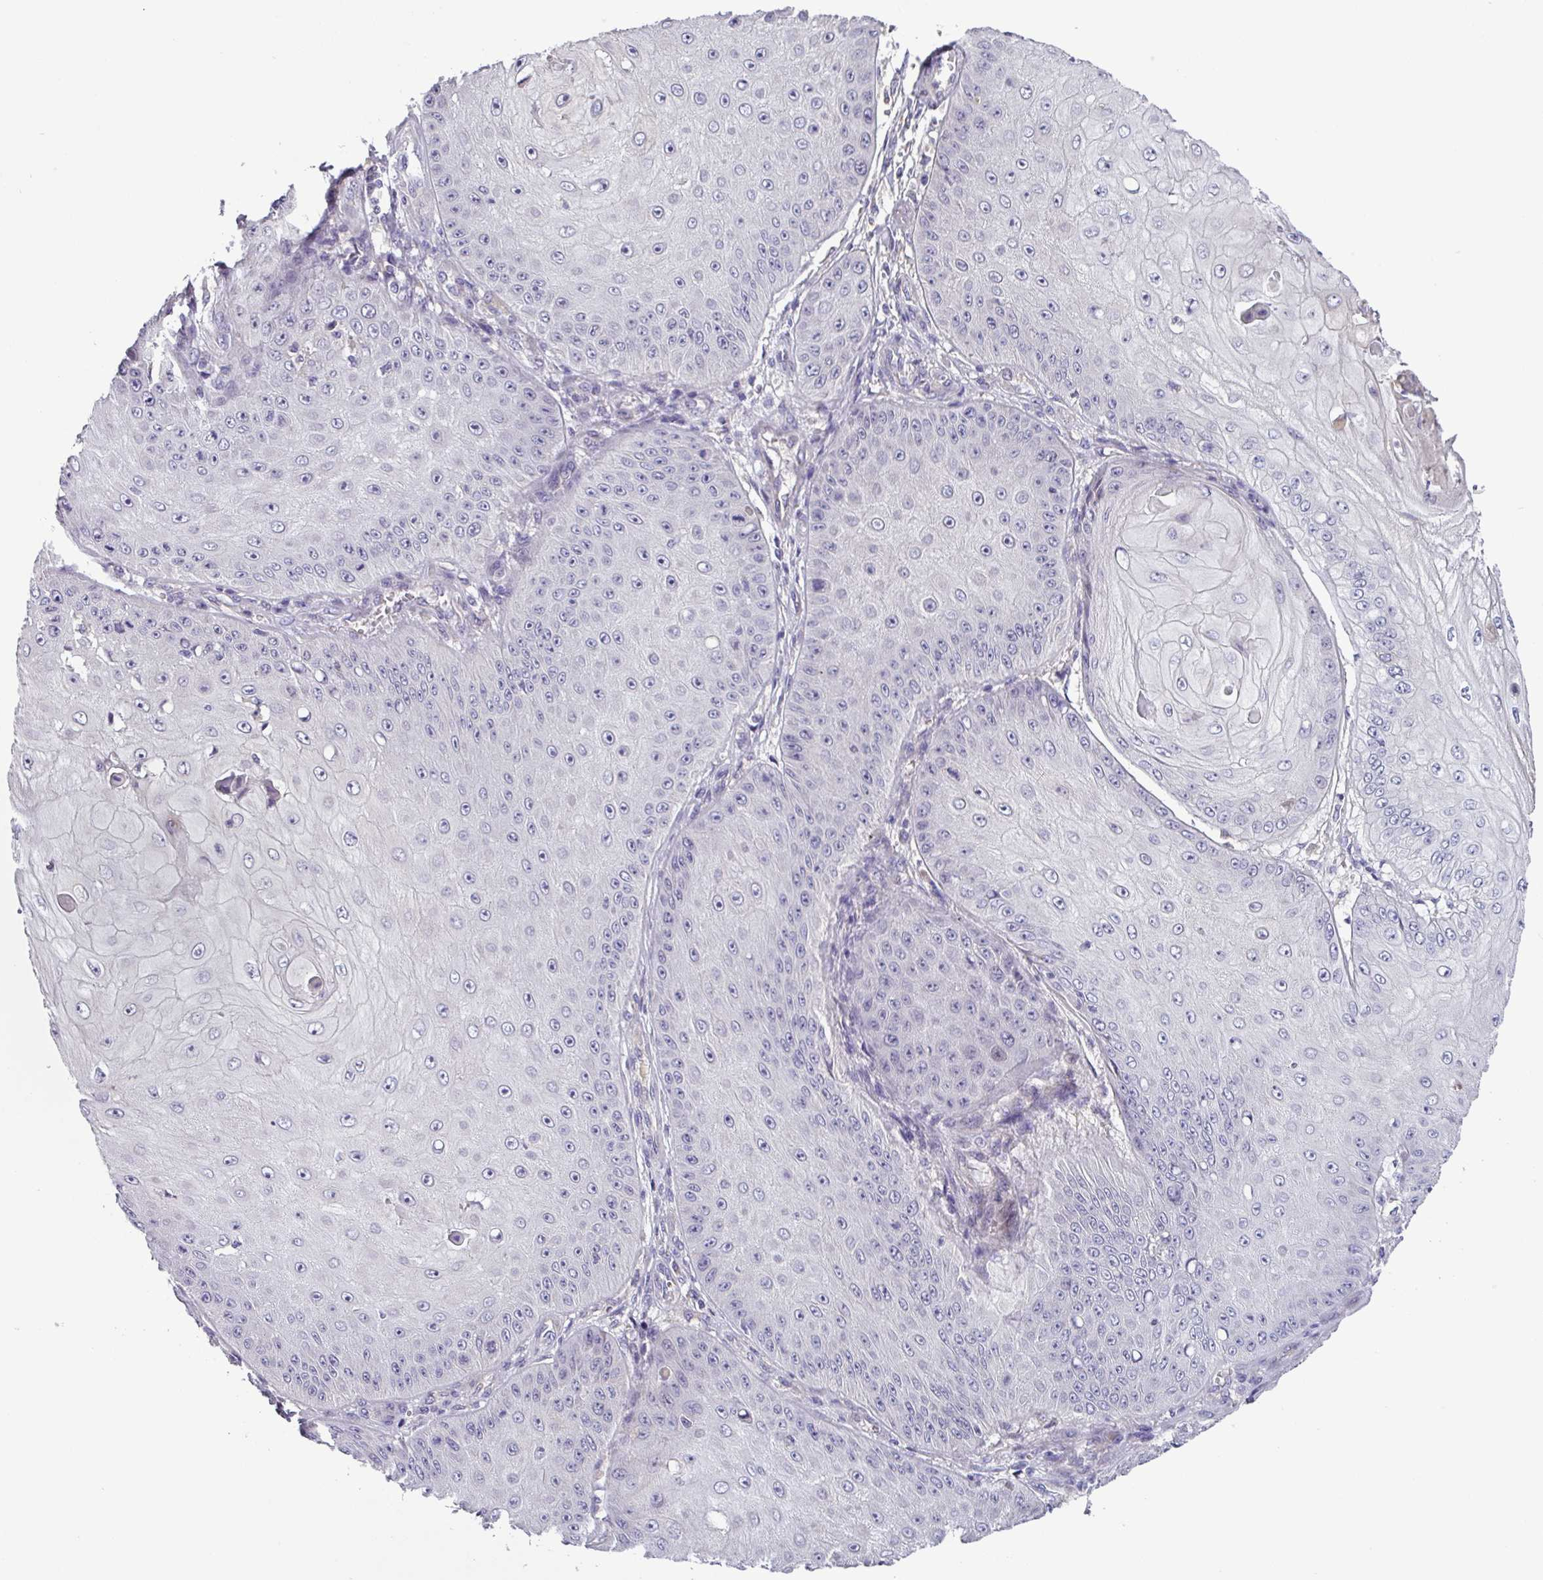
{"staining": {"intensity": "negative", "quantity": "none", "location": "none"}, "tissue": "skin cancer", "cell_type": "Tumor cells", "image_type": "cancer", "snomed": [{"axis": "morphology", "description": "Squamous cell carcinoma, NOS"}, {"axis": "topography", "description": "Skin"}], "caption": "Immunohistochemical staining of human skin cancer displays no significant staining in tumor cells.", "gene": "SFTPB", "patient": {"sex": "male", "age": 70}}